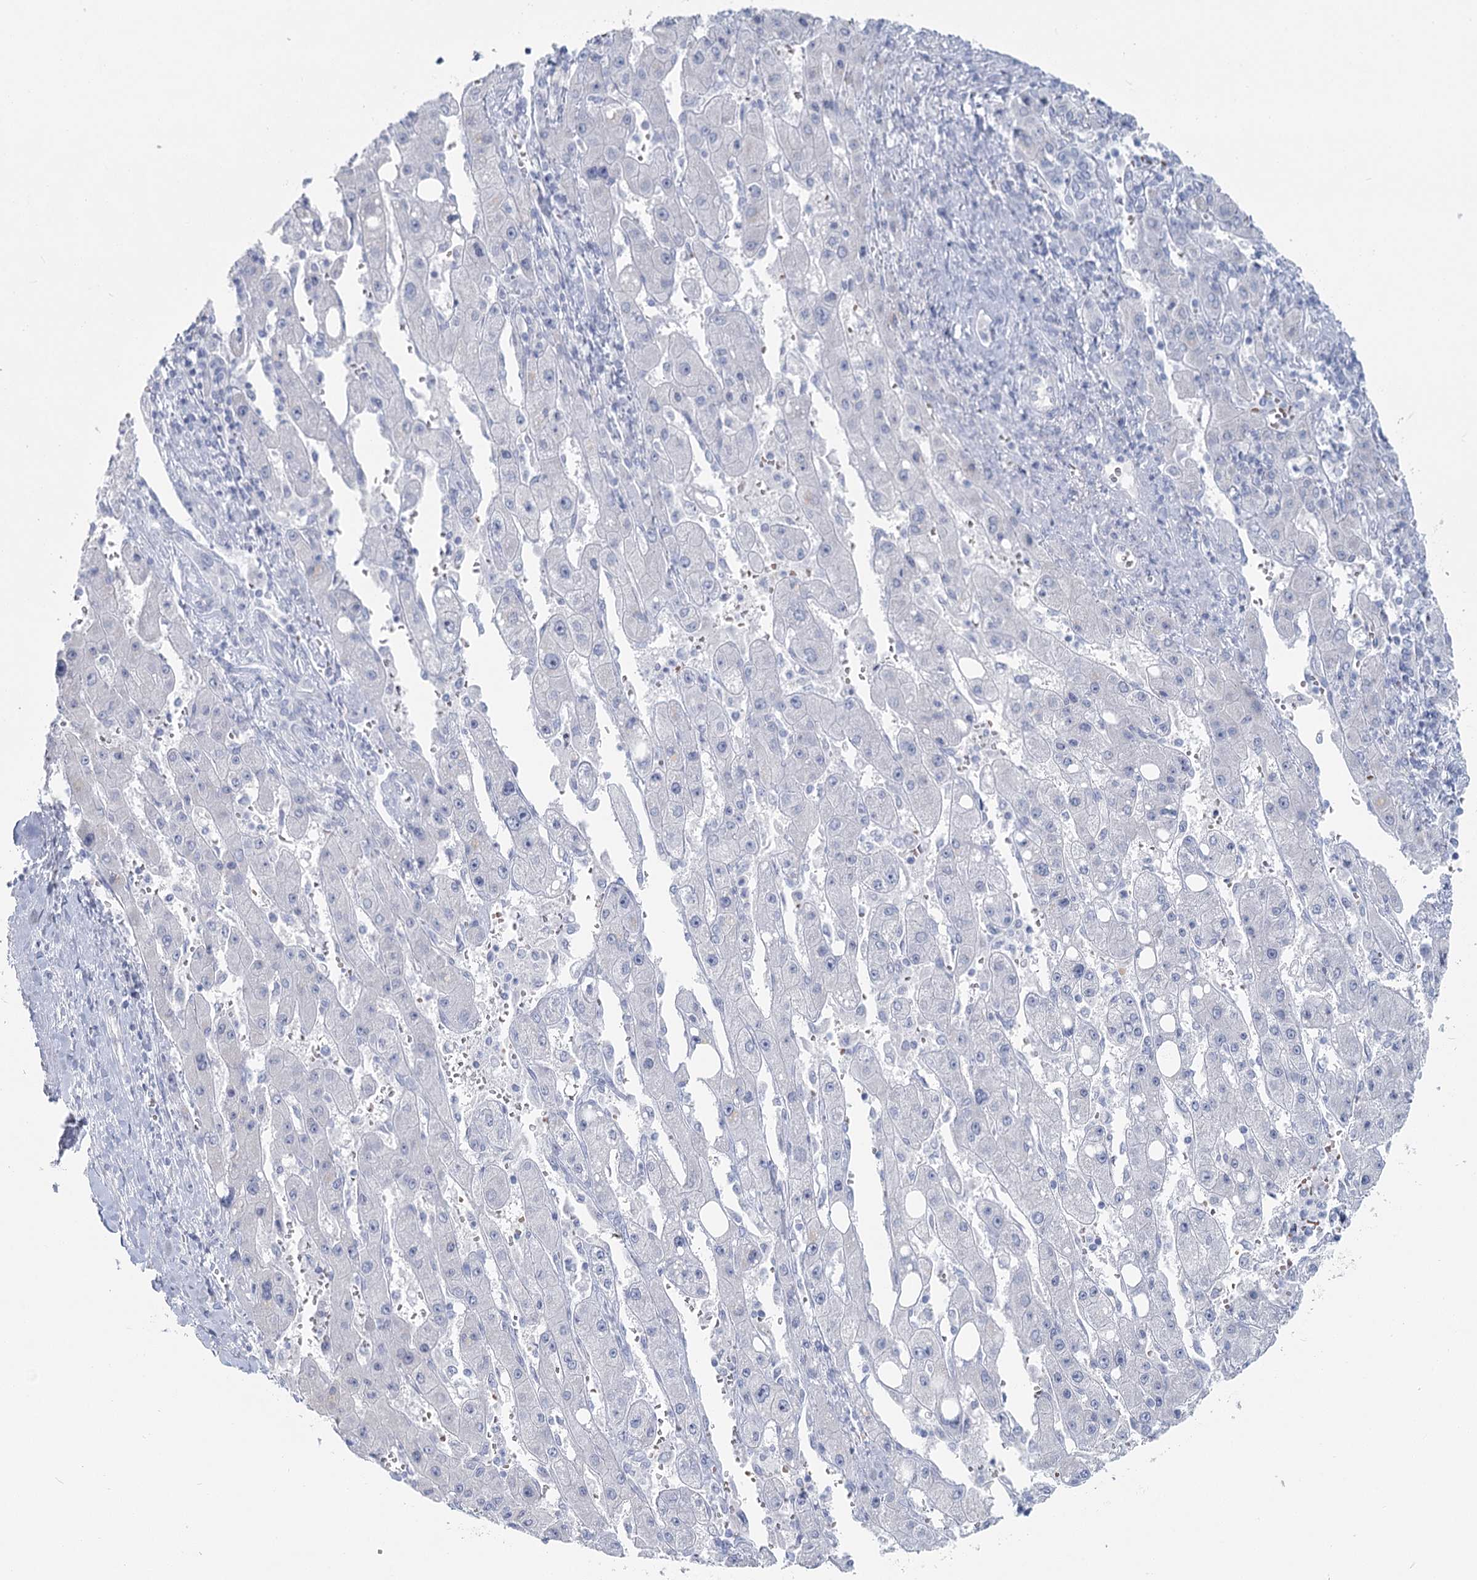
{"staining": {"intensity": "negative", "quantity": "none", "location": "none"}, "tissue": "liver cancer", "cell_type": "Tumor cells", "image_type": "cancer", "snomed": [{"axis": "morphology", "description": "Carcinoma, Hepatocellular, NOS"}, {"axis": "topography", "description": "Liver"}], "caption": "Immunohistochemistry (IHC) micrograph of human liver cancer stained for a protein (brown), which demonstrates no staining in tumor cells. (Brightfield microscopy of DAB (3,3'-diaminobenzidine) immunohistochemistry (IHC) at high magnification).", "gene": "IFIT5", "patient": {"sex": "female", "age": 73}}